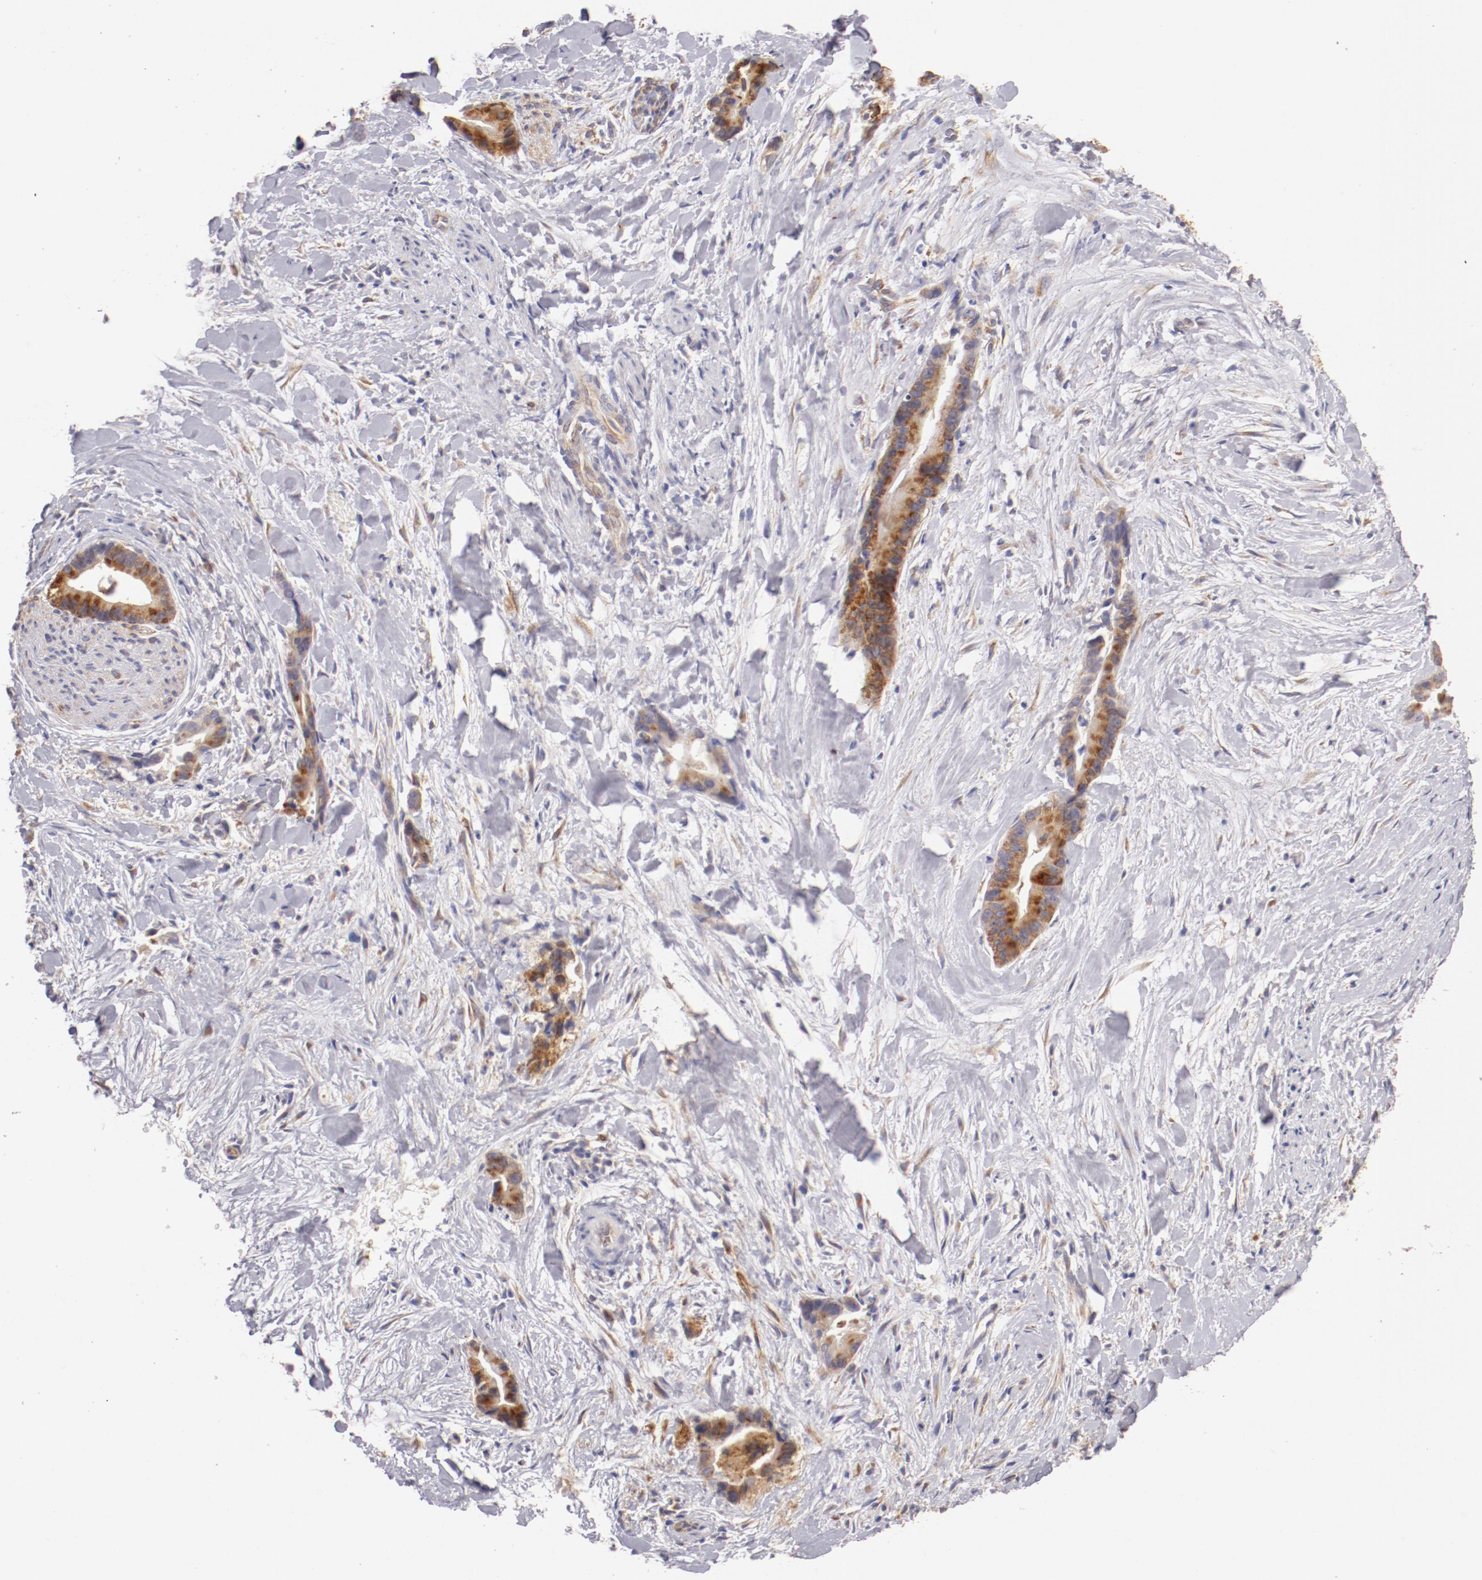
{"staining": {"intensity": "moderate", "quantity": "25%-75%", "location": "cytoplasmic/membranous"}, "tissue": "liver cancer", "cell_type": "Tumor cells", "image_type": "cancer", "snomed": [{"axis": "morphology", "description": "Cholangiocarcinoma"}, {"axis": "topography", "description": "Liver"}], "caption": "Liver cancer (cholangiocarcinoma) stained for a protein demonstrates moderate cytoplasmic/membranous positivity in tumor cells. (Stains: DAB in brown, nuclei in blue, Microscopy: brightfield microscopy at high magnification).", "gene": "ENTPD5", "patient": {"sex": "female", "age": 55}}